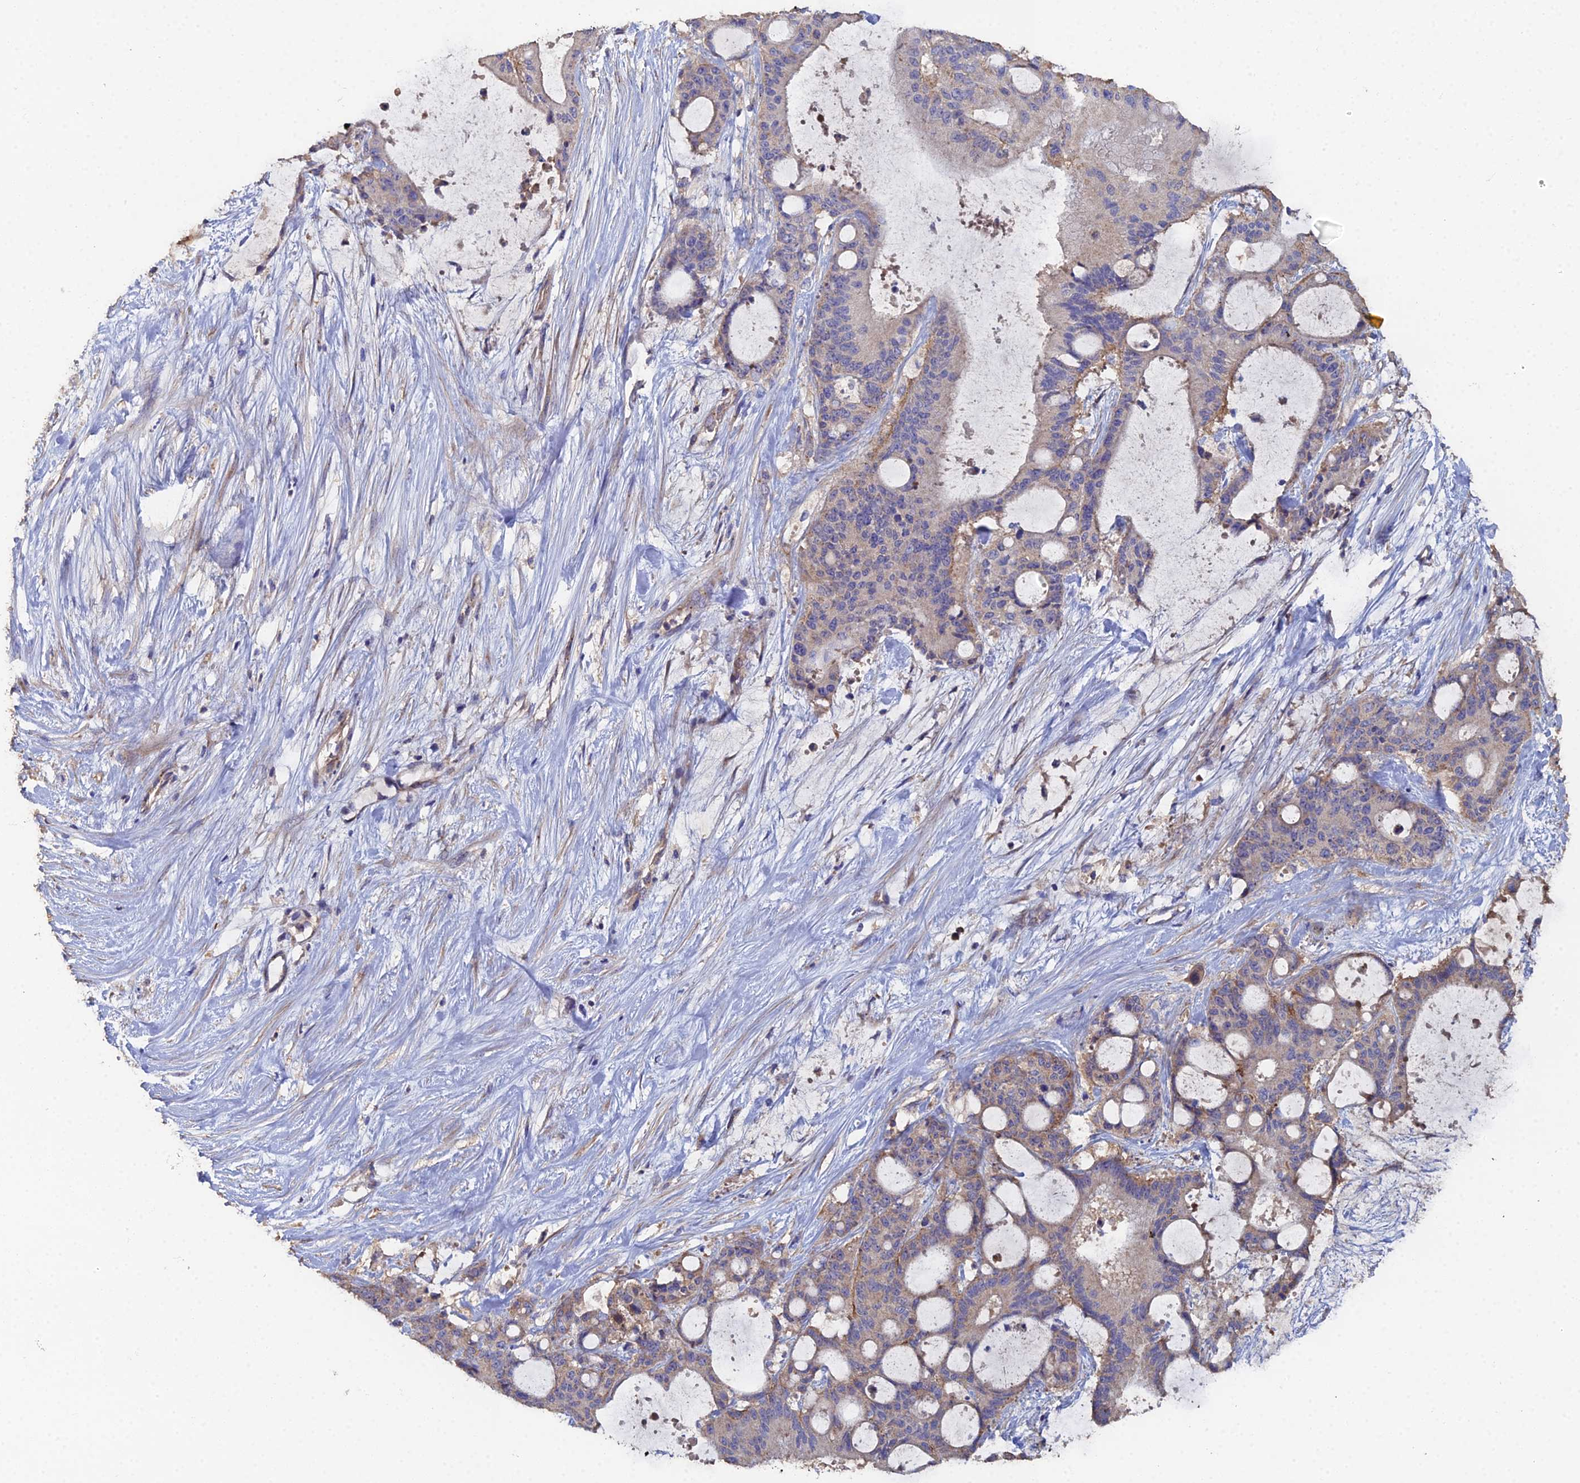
{"staining": {"intensity": "weak", "quantity": "25%-75%", "location": "cytoplasmic/membranous"}, "tissue": "liver cancer", "cell_type": "Tumor cells", "image_type": "cancer", "snomed": [{"axis": "morphology", "description": "Normal tissue, NOS"}, {"axis": "morphology", "description": "Cholangiocarcinoma"}, {"axis": "topography", "description": "Liver"}, {"axis": "topography", "description": "Peripheral nerve tissue"}], "caption": "Immunohistochemistry (IHC) of human cholangiocarcinoma (liver) demonstrates low levels of weak cytoplasmic/membranous staining in about 25%-75% of tumor cells.", "gene": "SPANXN4", "patient": {"sex": "female", "age": 73}}